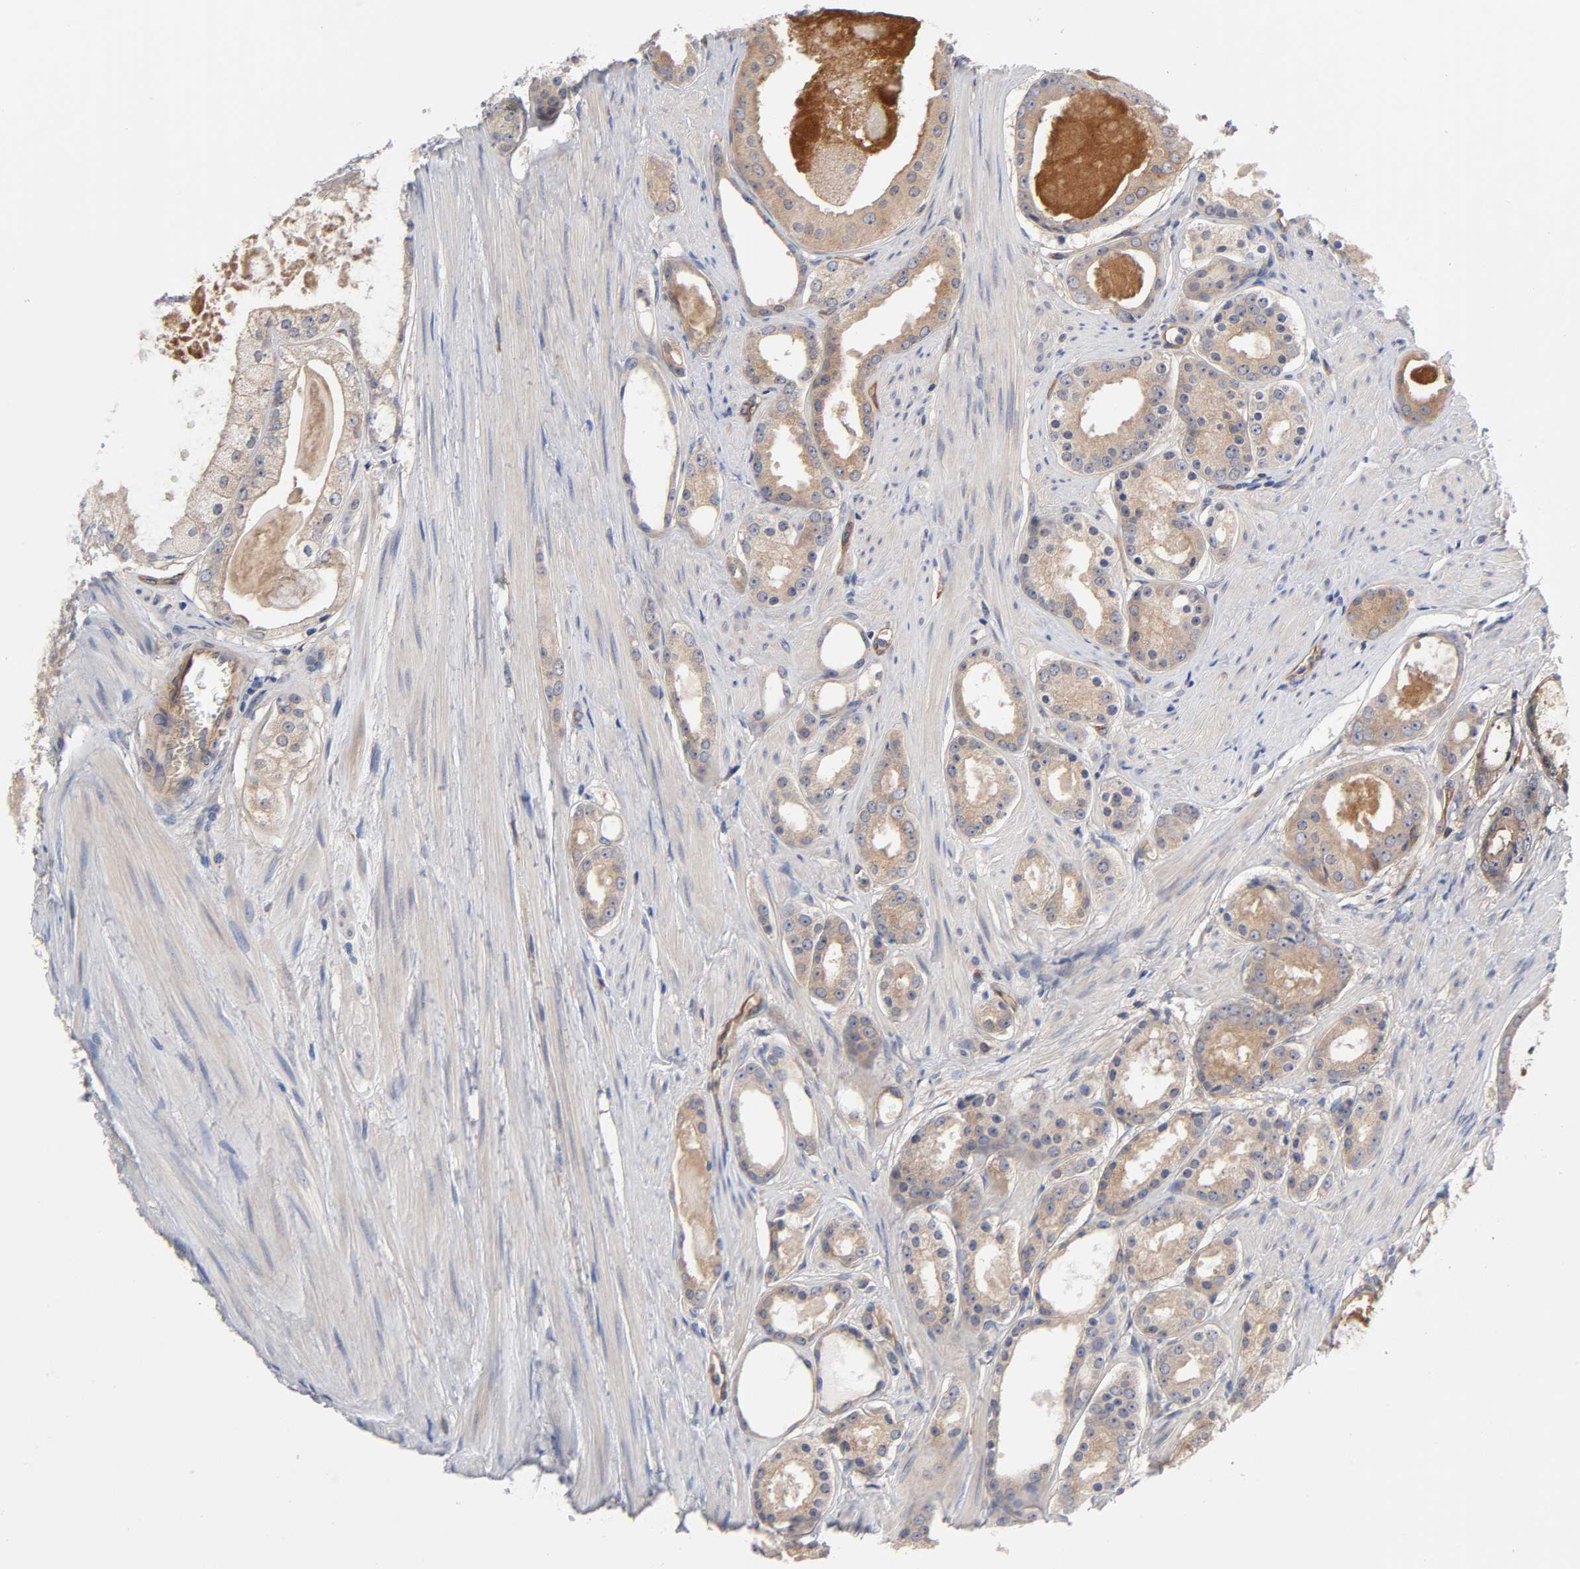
{"staining": {"intensity": "weak", "quantity": ">75%", "location": "cytoplasmic/membranous"}, "tissue": "prostate cancer", "cell_type": "Tumor cells", "image_type": "cancer", "snomed": [{"axis": "morphology", "description": "Adenocarcinoma, Low grade"}, {"axis": "topography", "description": "Prostate"}], "caption": "This micrograph demonstrates prostate cancer (low-grade adenocarcinoma) stained with immunohistochemistry to label a protein in brown. The cytoplasmic/membranous of tumor cells show weak positivity for the protein. Nuclei are counter-stained blue.", "gene": "RAB13", "patient": {"sex": "male", "age": 57}}